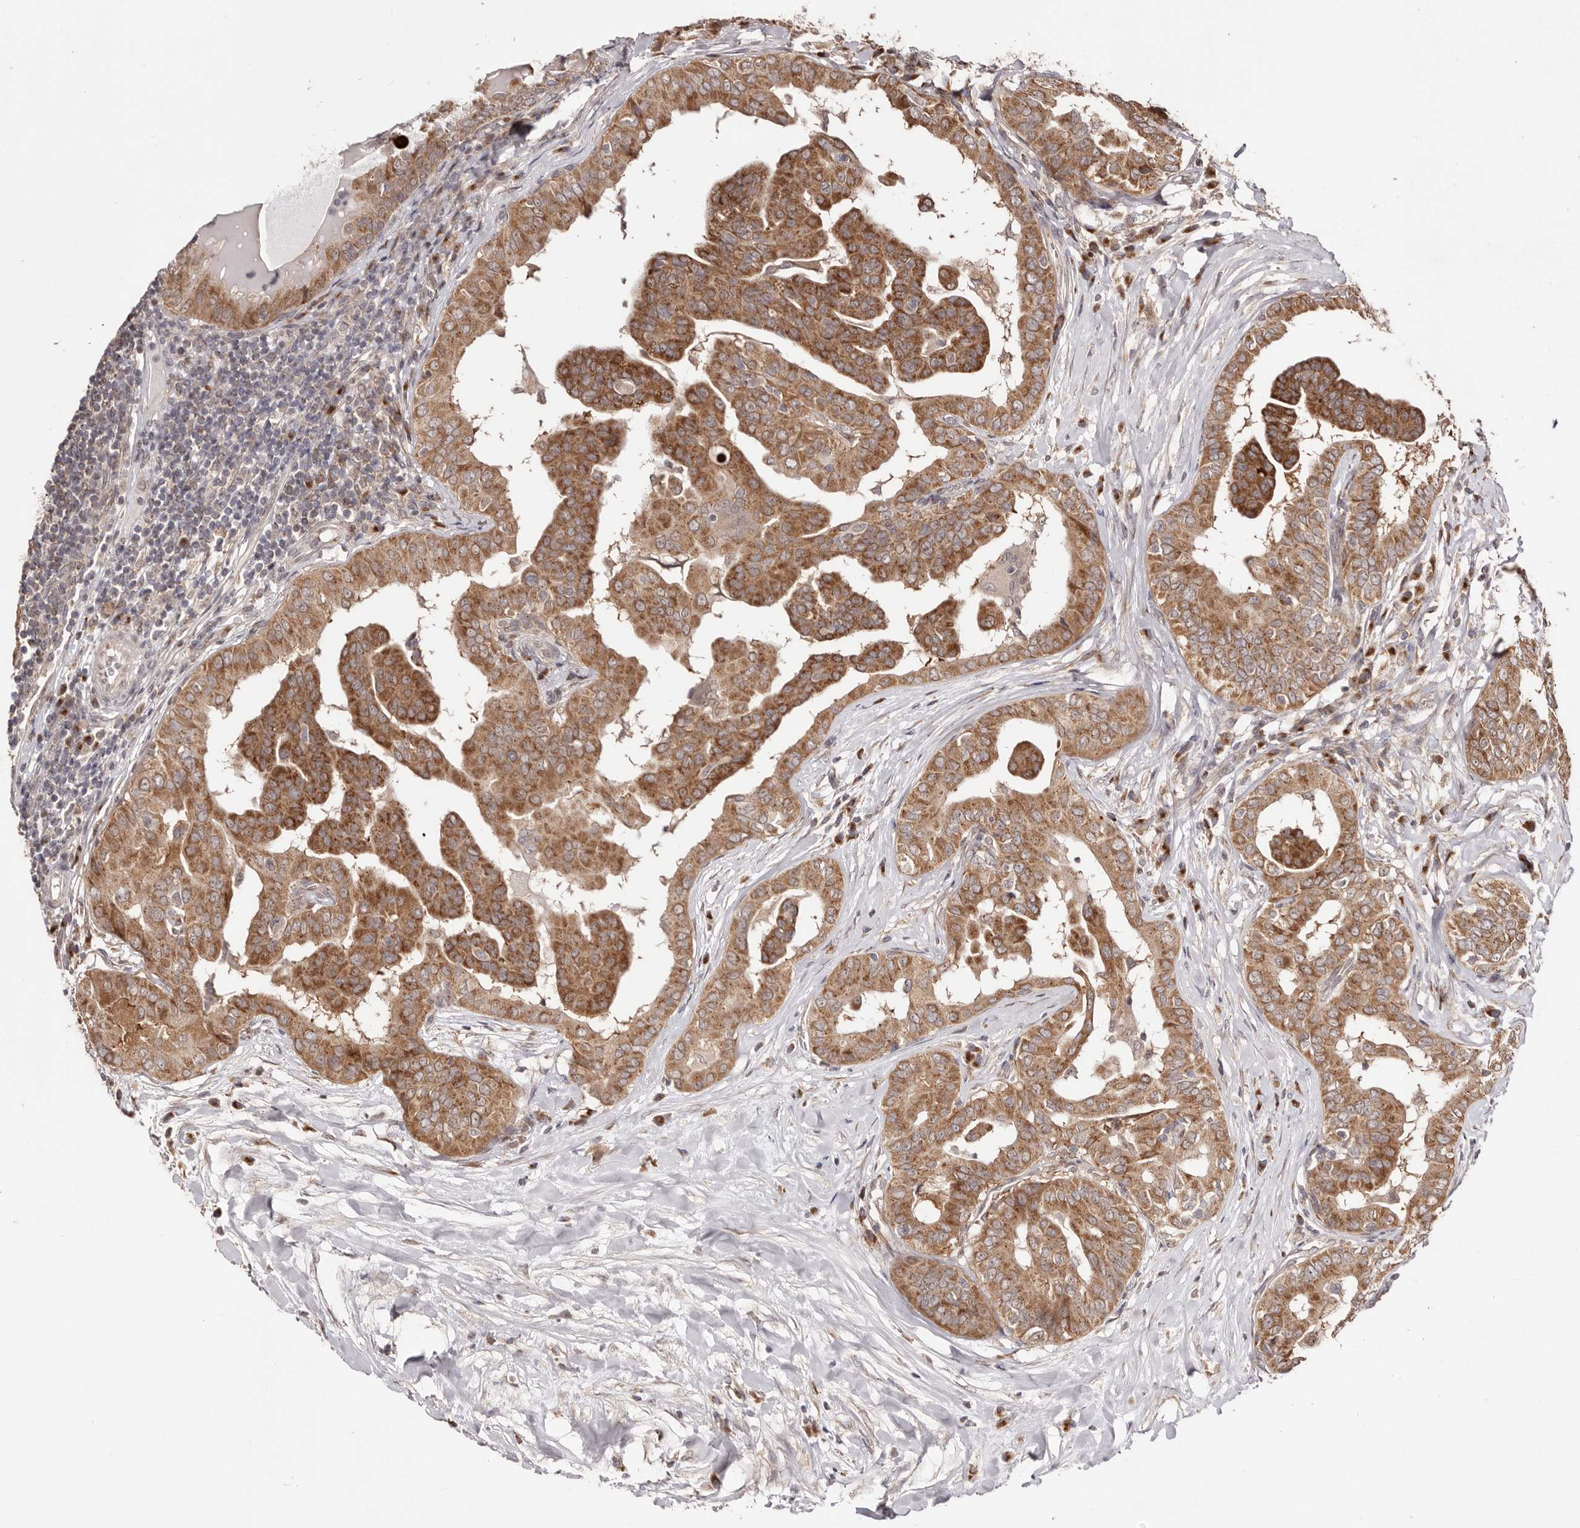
{"staining": {"intensity": "moderate", "quantity": ">75%", "location": "cytoplasmic/membranous"}, "tissue": "thyroid cancer", "cell_type": "Tumor cells", "image_type": "cancer", "snomed": [{"axis": "morphology", "description": "Papillary adenocarcinoma, NOS"}, {"axis": "topography", "description": "Thyroid gland"}], "caption": "Protein expression analysis of papillary adenocarcinoma (thyroid) shows moderate cytoplasmic/membranous positivity in about >75% of tumor cells. (Brightfield microscopy of DAB IHC at high magnification).", "gene": "EGR3", "patient": {"sex": "male", "age": 33}}